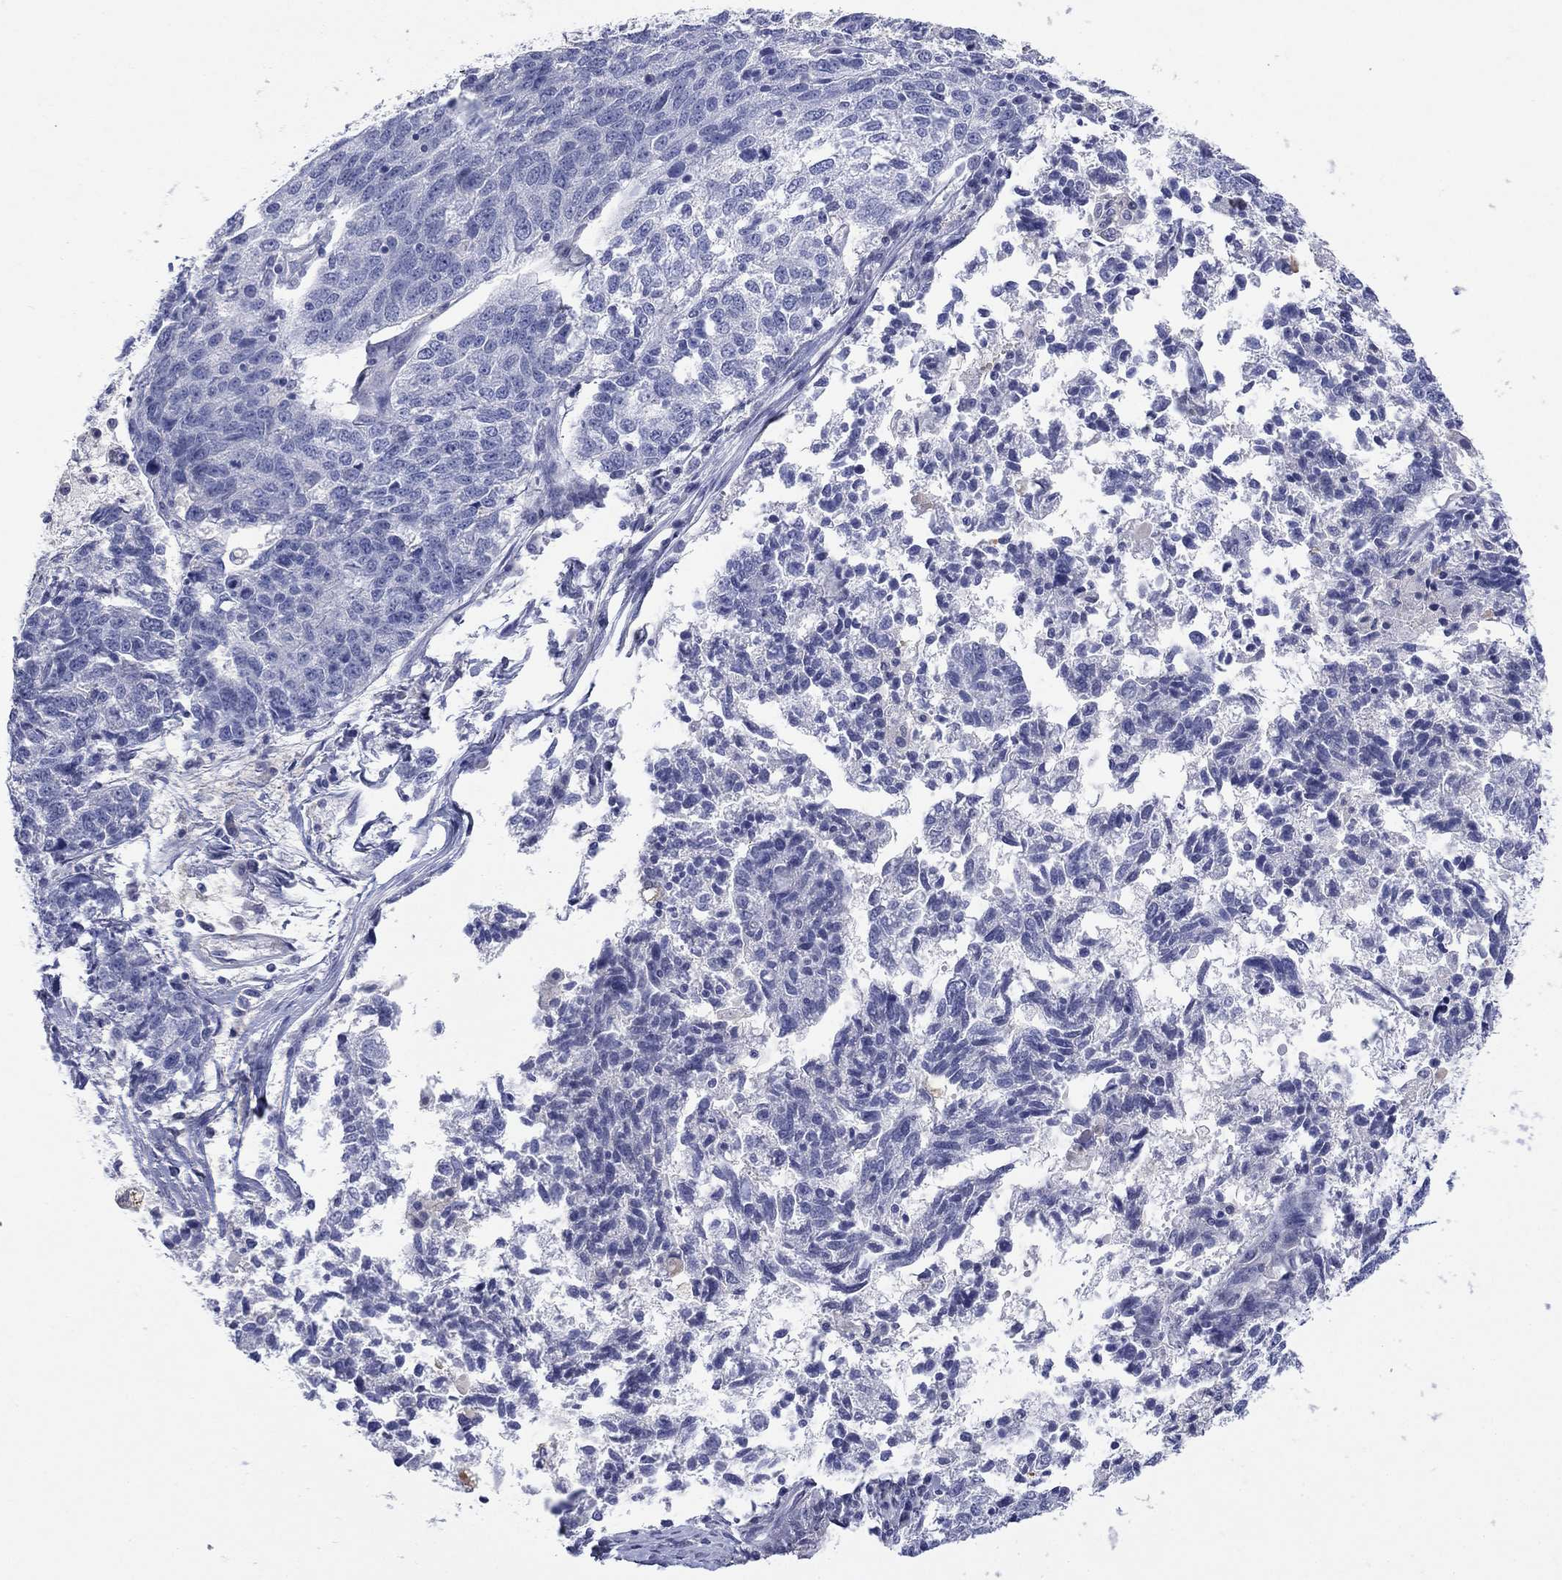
{"staining": {"intensity": "negative", "quantity": "none", "location": "none"}, "tissue": "ovarian cancer", "cell_type": "Tumor cells", "image_type": "cancer", "snomed": [{"axis": "morphology", "description": "Cystadenocarcinoma, serous, NOS"}, {"axis": "topography", "description": "Ovary"}], "caption": "Tumor cells are negative for brown protein staining in ovarian cancer (serous cystadenocarcinoma).", "gene": "PTPRZ1", "patient": {"sex": "female", "age": 71}}